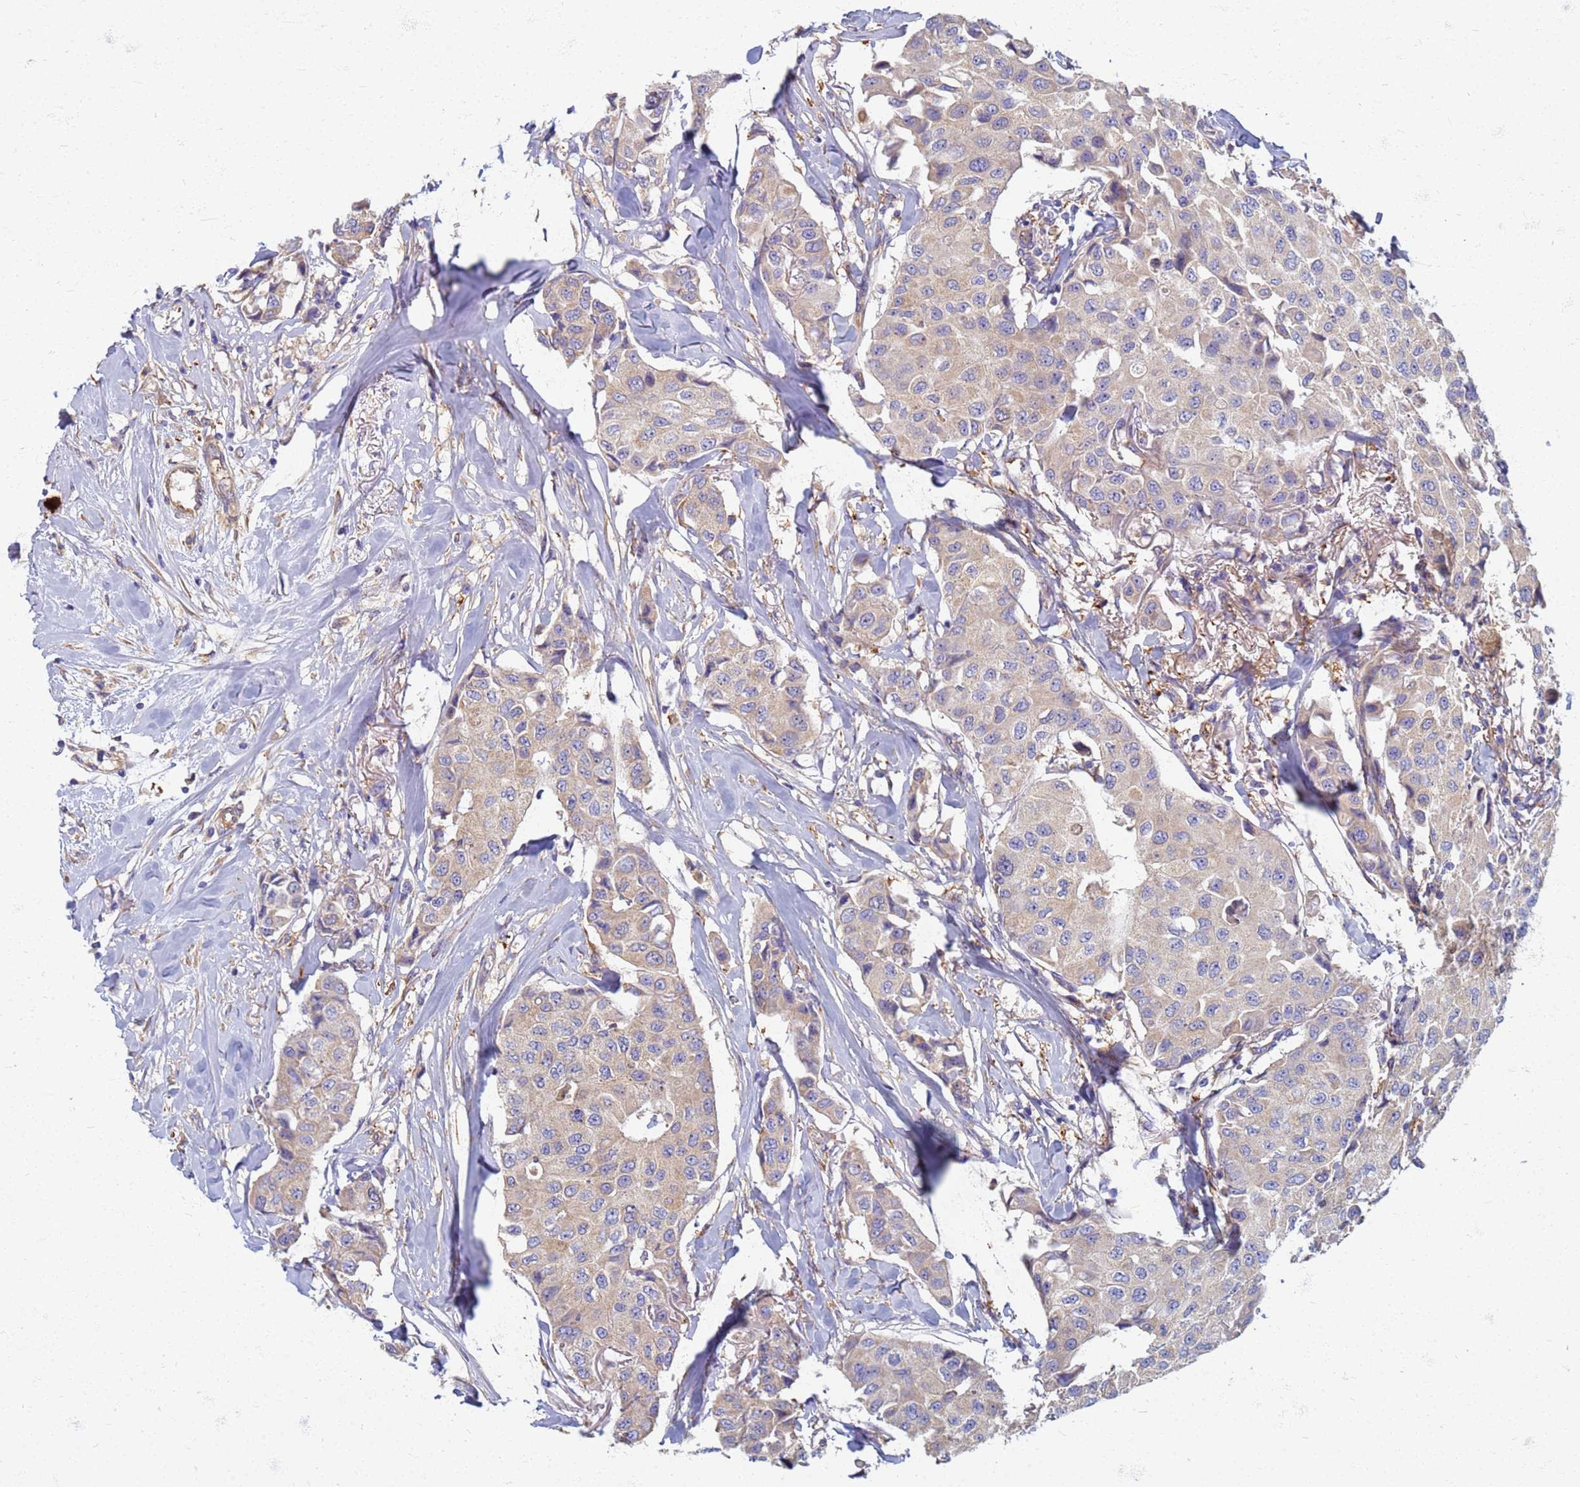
{"staining": {"intensity": "weak", "quantity": ">75%", "location": "cytoplasmic/membranous"}, "tissue": "breast cancer", "cell_type": "Tumor cells", "image_type": "cancer", "snomed": [{"axis": "morphology", "description": "Duct carcinoma"}, {"axis": "topography", "description": "Breast"}], "caption": "IHC staining of invasive ductal carcinoma (breast), which exhibits low levels of weak cytoplasmic/membranous positivity in about >75% of tumor cells indicating weak cytoplasmic/membranous protein positivity. The staining was performed using DAB (brown) for protein detection and nuclei were counterstained in hematoxylin (blue).", "gene": "EEA1", "patient": {"sex": "female", "age": 80}}